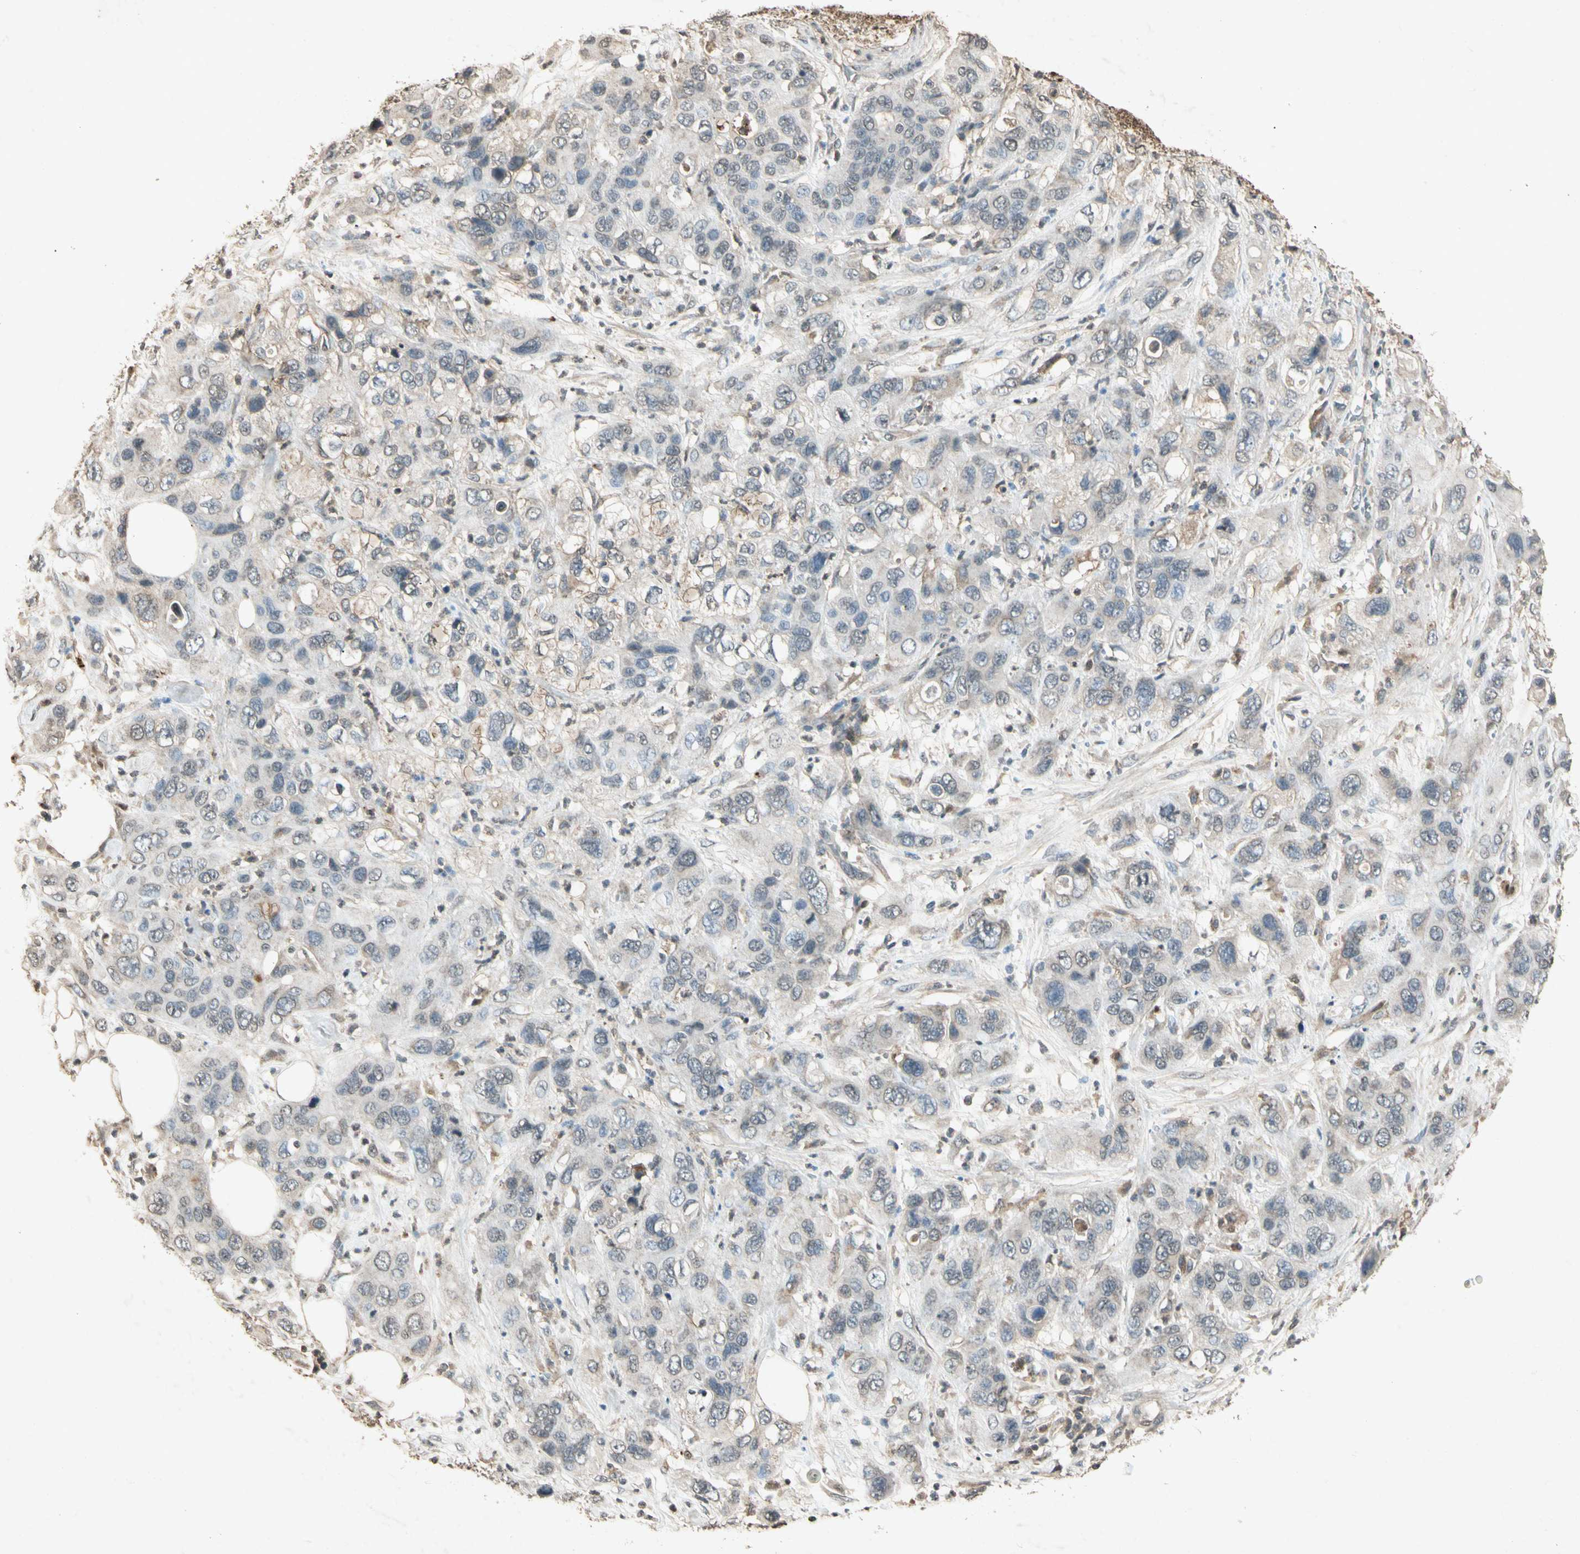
{"staining": {"intensity": "negative", "quantity": "none", "location": "none"}, "tissue": "pancreatic cancer", "cell_type": "Tumor cells", "image_type": "cancer", "snomed": [{"axis": "morphology", "description": "Adenocarcinoma, NOS"}, {"axis": "topography", "description": "Pancreas"}], "caption": "Photomicrograph shows no protein expression in tumor cells of pancreatic cancer tissue.", "gene": "CP", "patient": {"sex": "female", "age": 71}}